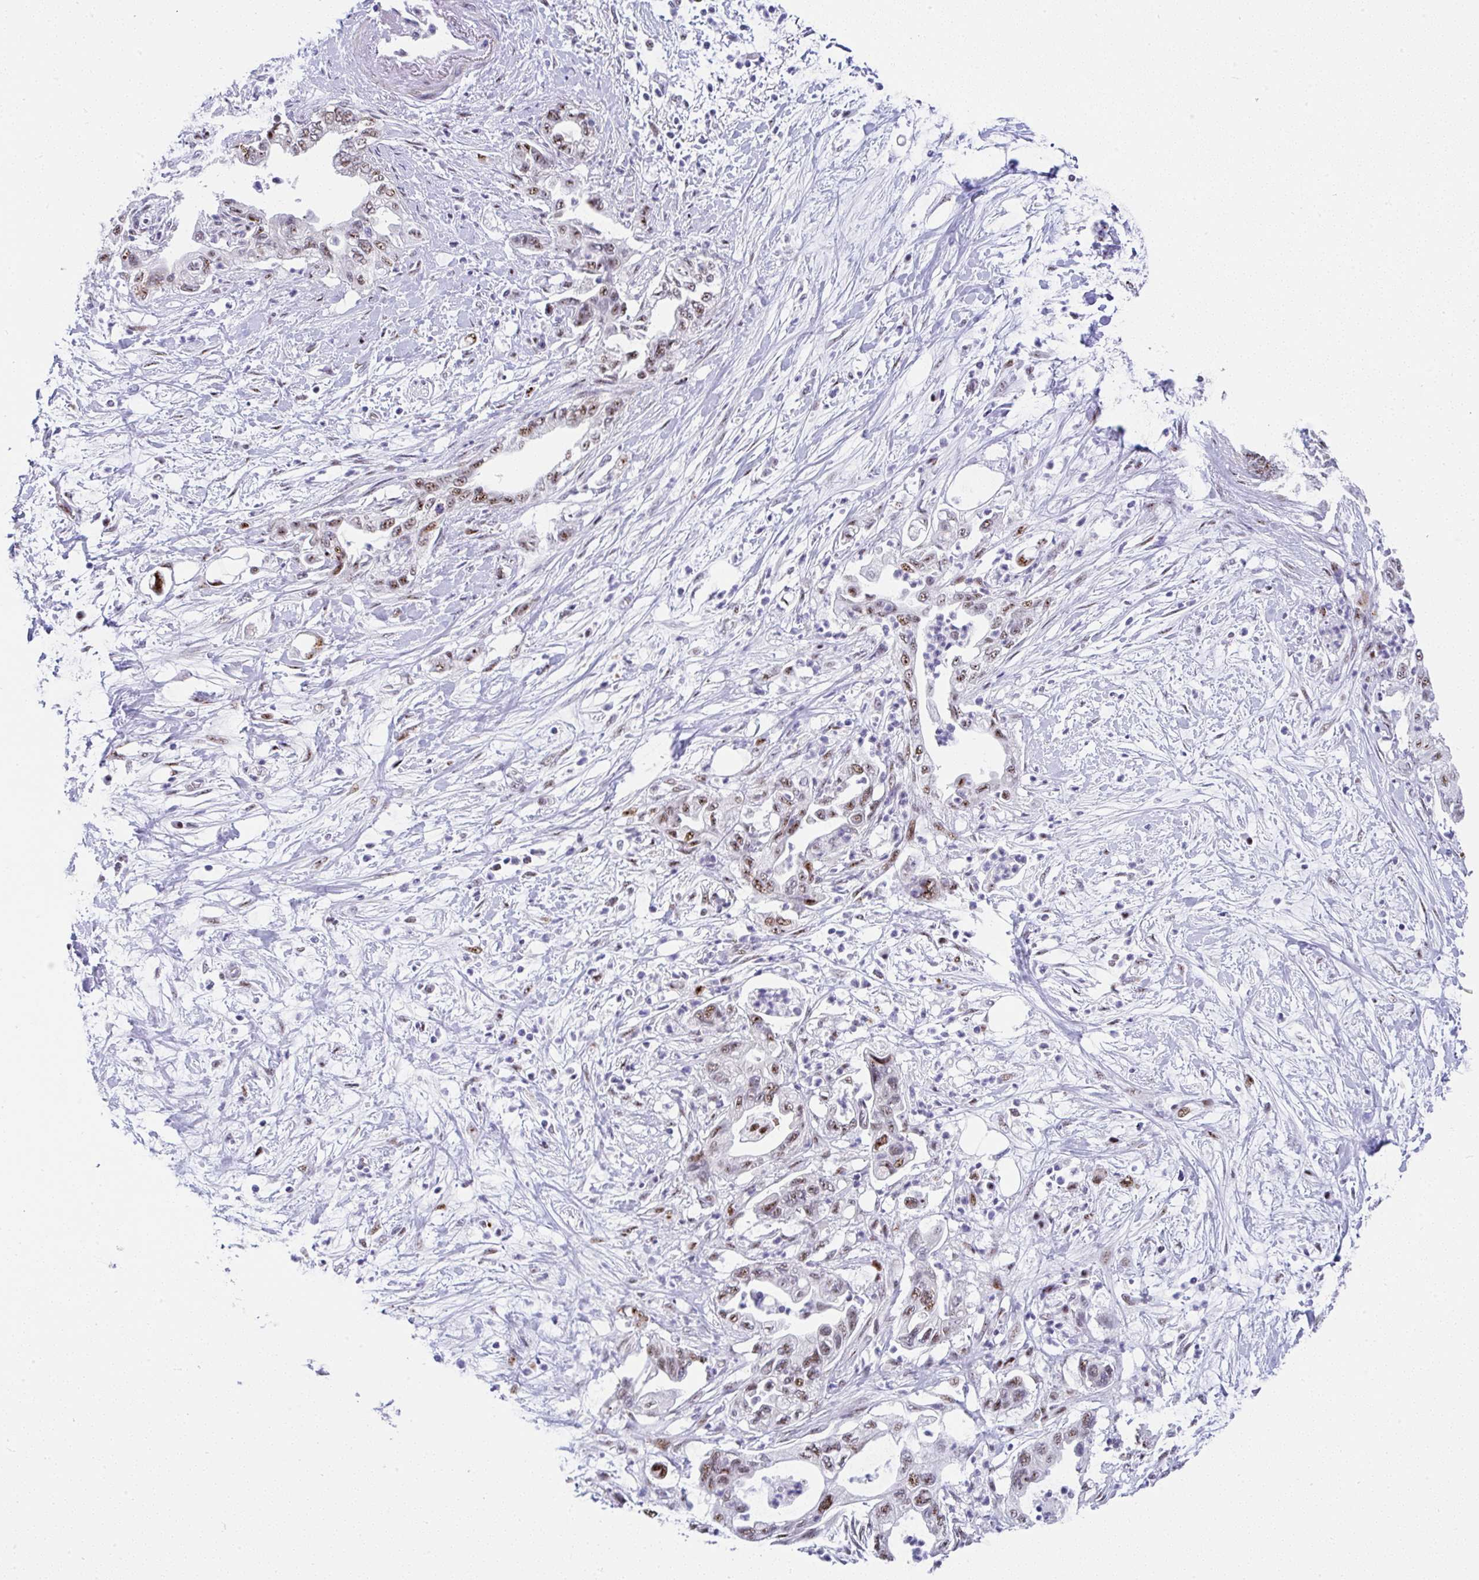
{"staining": {"intensity": "moderate", "quantity": ">75%", "location": "nuclear"}, "tissue": "pancreatic cancer", "cell_type": "Tumor cells", "image_type": "cancer", "snomed": [{"axis": "morphology", "description": "Adenocarcinoma, NOS"}, {"axis": "topography", "description": "Pancreas"}], "caption": "An immunohistochemistry image of neoplastic tissue is shown. Protein staining in brown highlights moderate nuclear positivity in adenocarcinoma (pancreatic) within tumor cells. (DAB (3,3'-diaminobenzidine) = brown stain, brightfield microscopy at high magnification).", "gene": "NR1D2", "patient": {"sex": "female", "age": 73}}